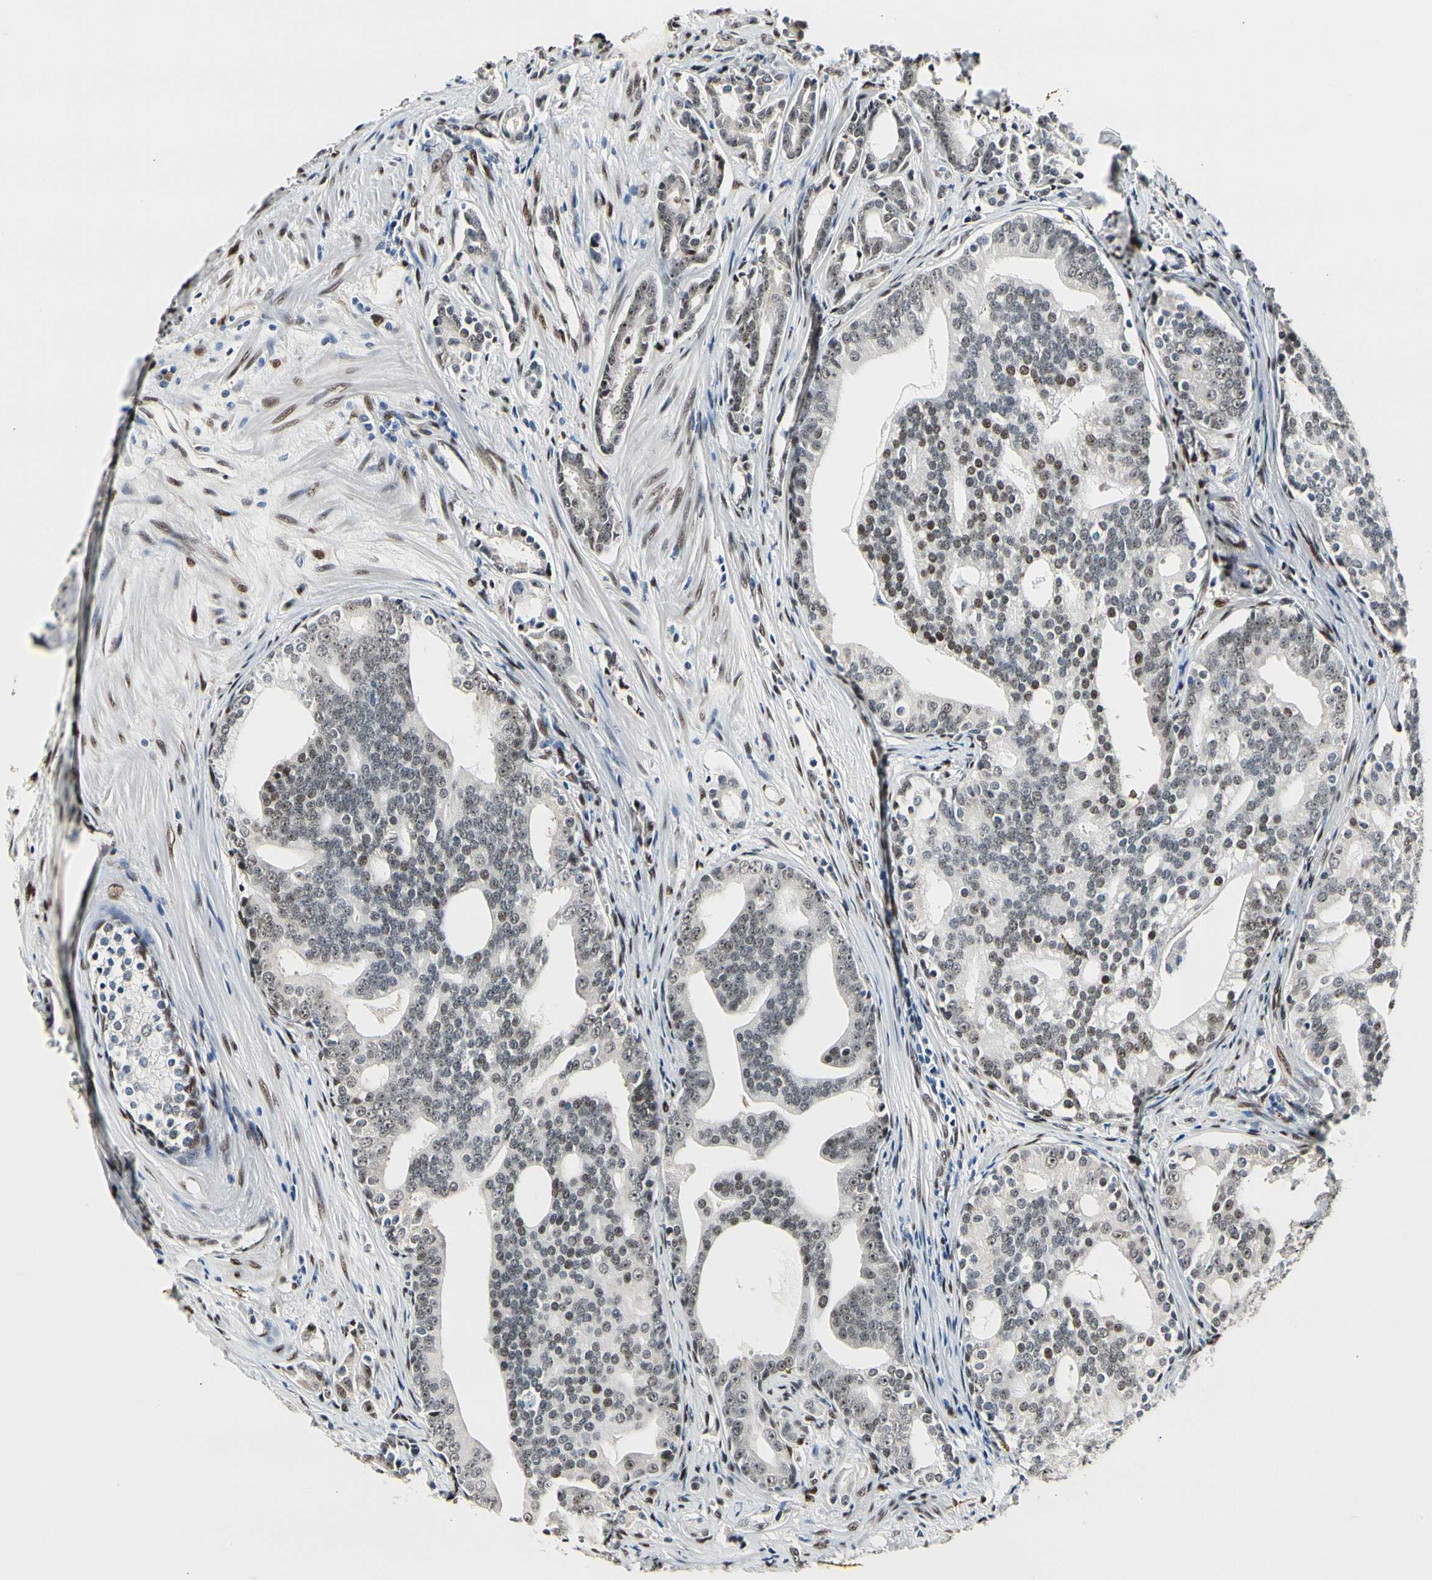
{"staining": {"intensity": "weak", "quantity": "25%-75%", "location": "nuclear"}, "tissue": "prostate cancer", "cell_type": "Tumor cells", "image_type": "cancer", "snomed": [{"axis": "morphology", "description": "Adenocarcinoma, Low grade"}, {"axis": "topography", "description": "Prostate"}], "caption": "Immunohistochemistry of human prostate adenocarcinoma (low-grade) demonstrates low levels of weak nuclear staining in approximately 25%-75% of tumor cells.", "gene": "NFIA", "patient": {"sex": "male", "age": 58}}